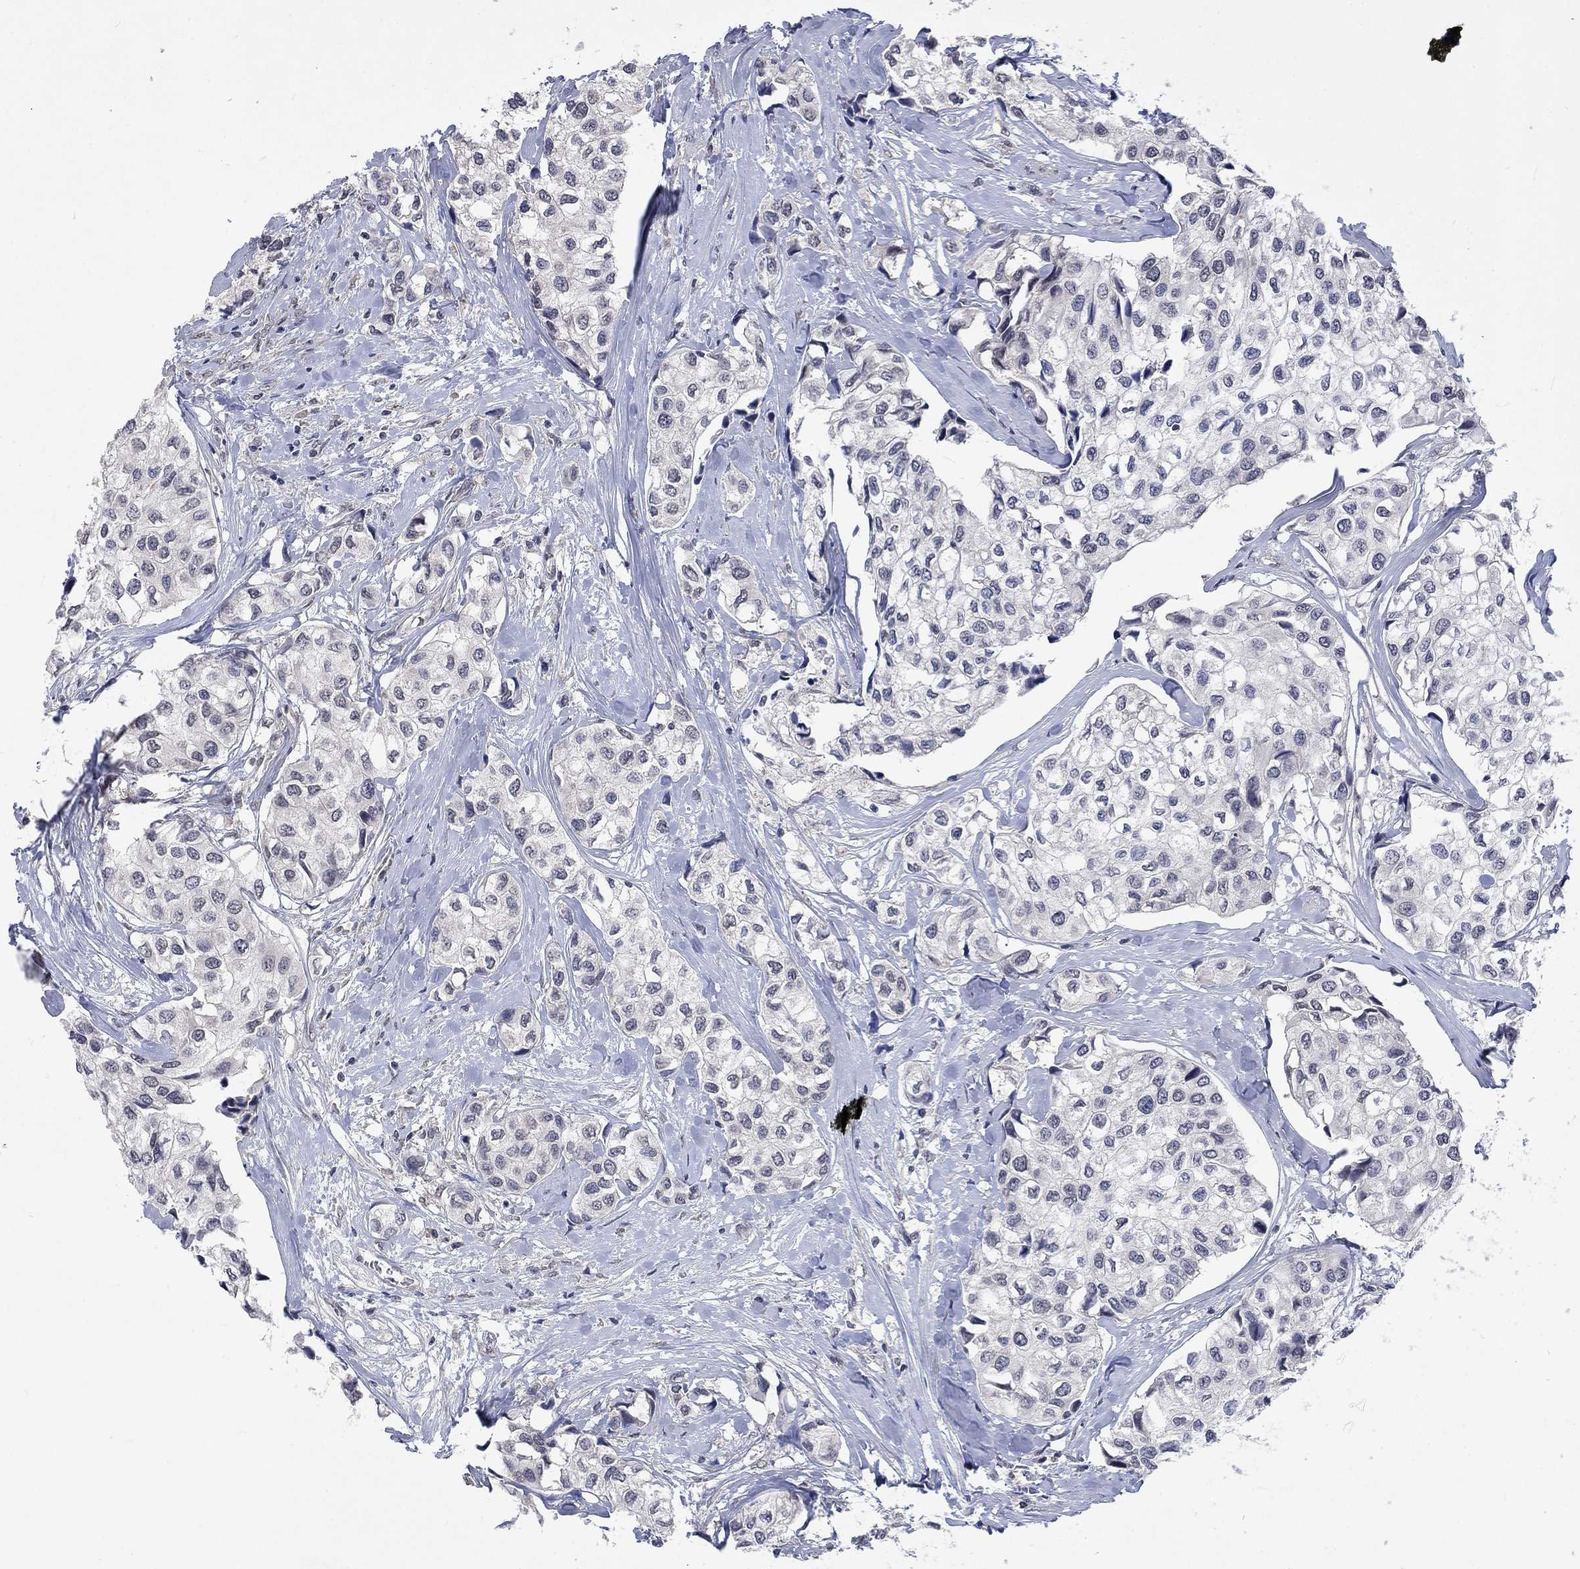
{"staining": {"intensity": "negative", "quantity": "none", "location": "none"}, "tissue": "urothelial cancer", "cell_type": "Tumor cells", "image_type": "cancer", "snomed": [{"axis": "morphology", "description": "Urothelial carcinoma, High grade"}, {"axis": "topography", "description": "Urinary bladder"}], "caption": "Histopathology image shows no significant protein positivity in tumor cells of high-grade urothelial carcinoma.", "gene": "PPP1R9A", "patient": {"sex": "male", "age": 73}}